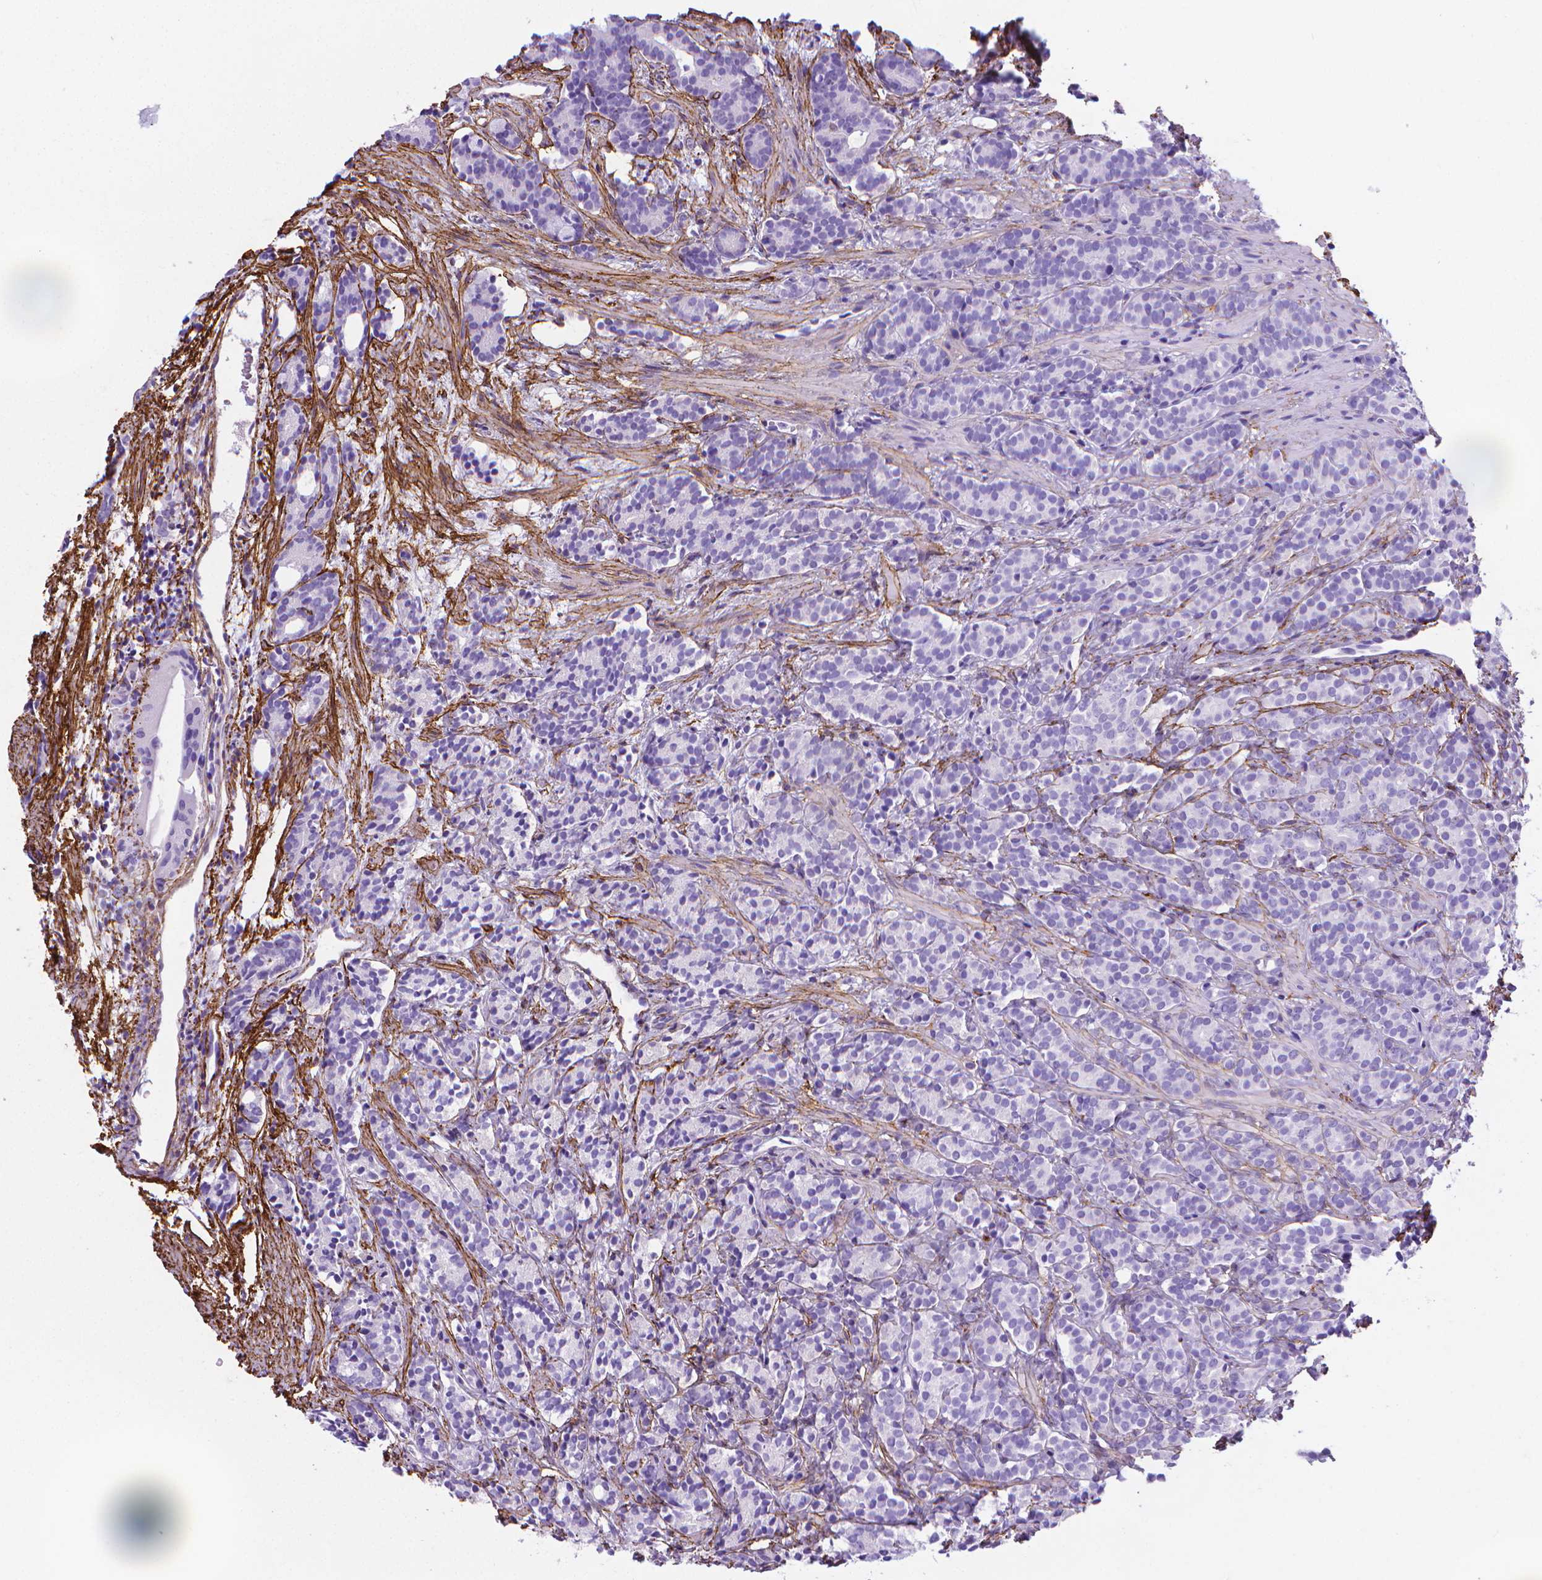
{"staining": {"intensity": "negative", "quantity": "none", "location": "none"}, "tissue": "prostate cancer", "cell_type": "Tumor cells", "image_type": "cancer", "snomed": [{"axis": "morphology", "description": "Adenocarcinoma, High grade"}, {"axis": "topography", "description": "Prostate"}], "caption": "An immunohistochemistry (IHC) micrograph of high-grade adenocarcinoma (prostate) is shown. There is no staining in tumor cells of high-grade adenocarcinoma (prostate).", "gene": "MFAP2", "patient": {"sex": "male", "age": 84}}